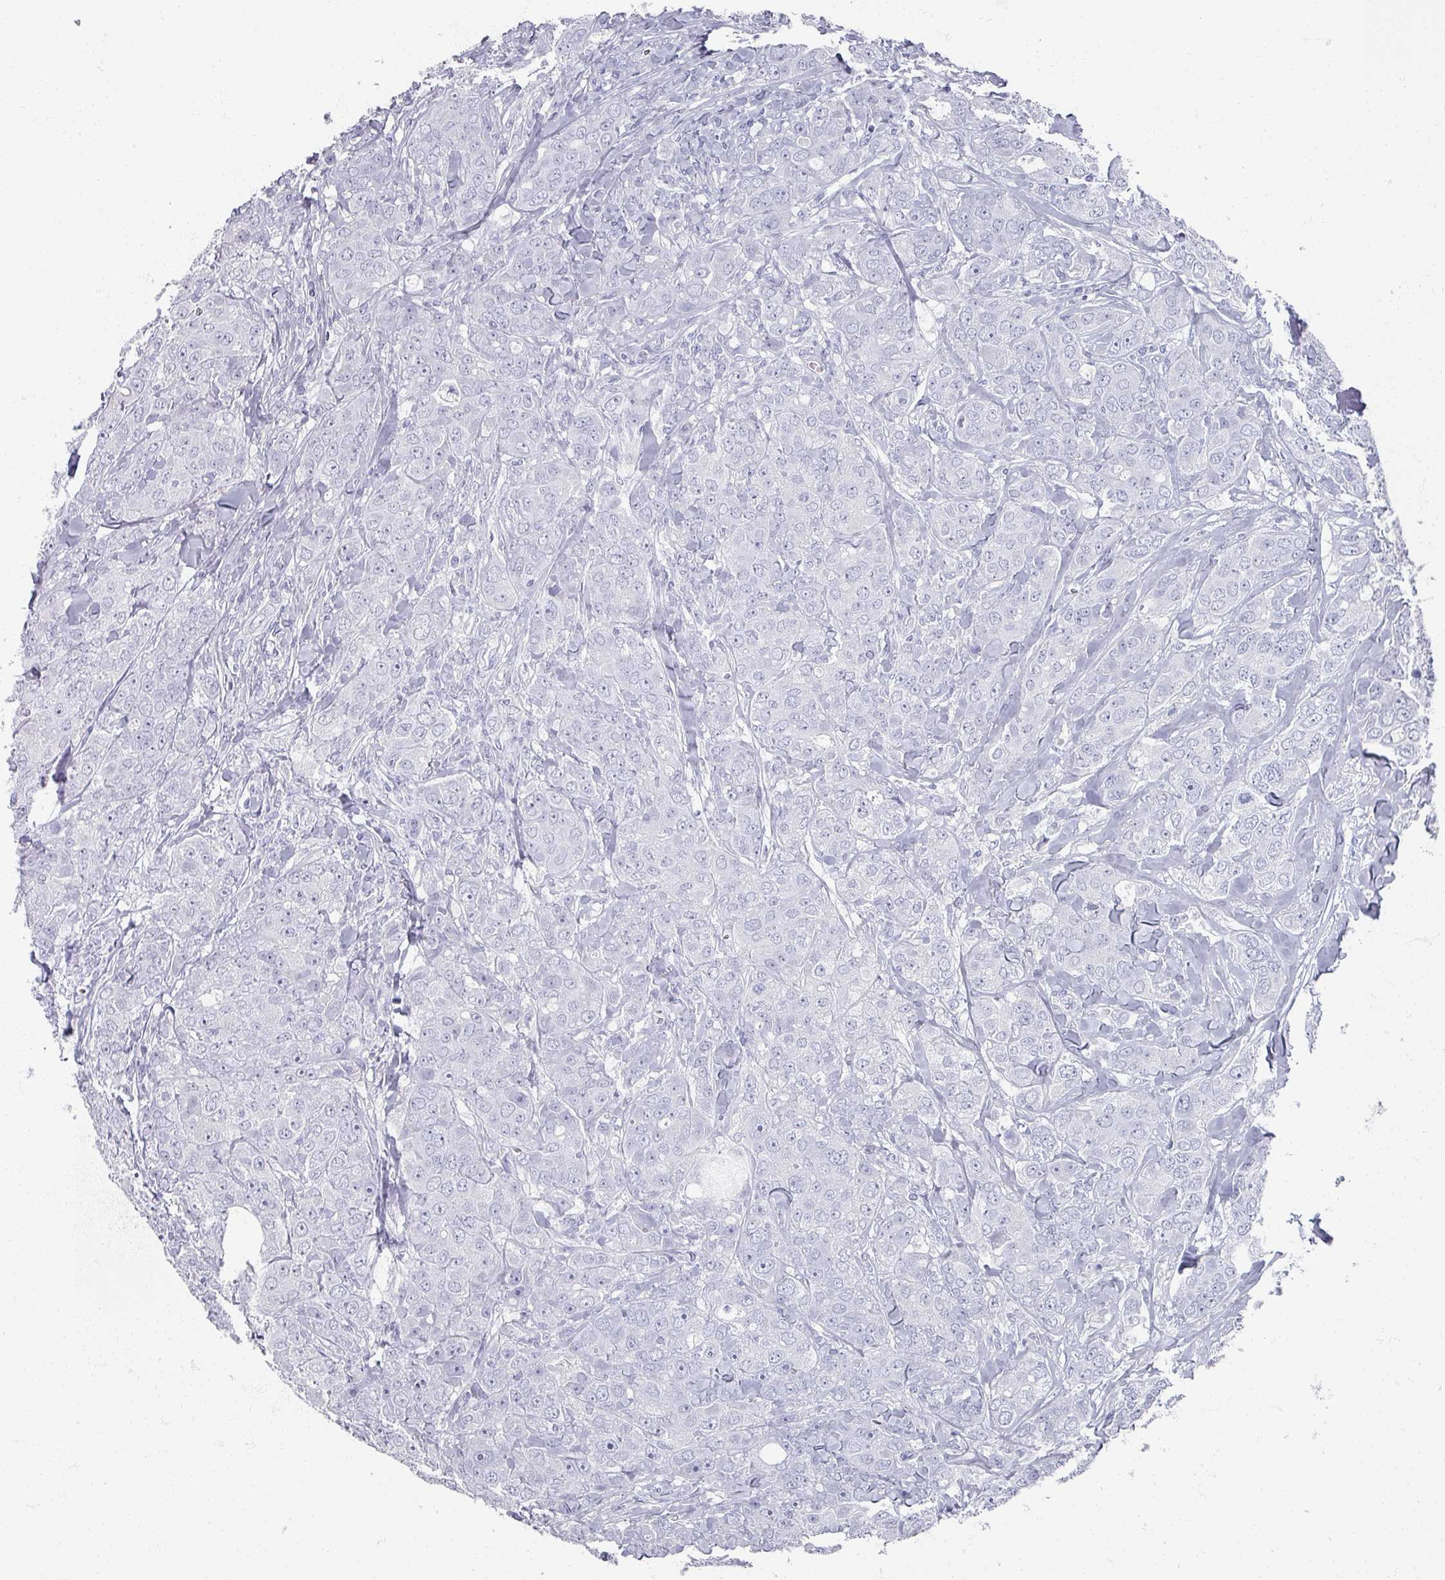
{"staining": {"intensity": "negative", "quantity": "none", "location": "none"}, "tissue": "breast cancer", "cell_type": "Tumor cells", "image_type": "cancer", "snomed": [{"axis": "morphology", "description": "Duct carcinoma"}, {"axis": "topography", "description": "Breast"}], "caption": "This is a micrograph of immunohistochemistry staining of breast cancer (infiltrating ductal carcinoma), which shows no expression in tumor cells.", "gene": "OMG", "patient": {"sex": "female", "age": 43}}